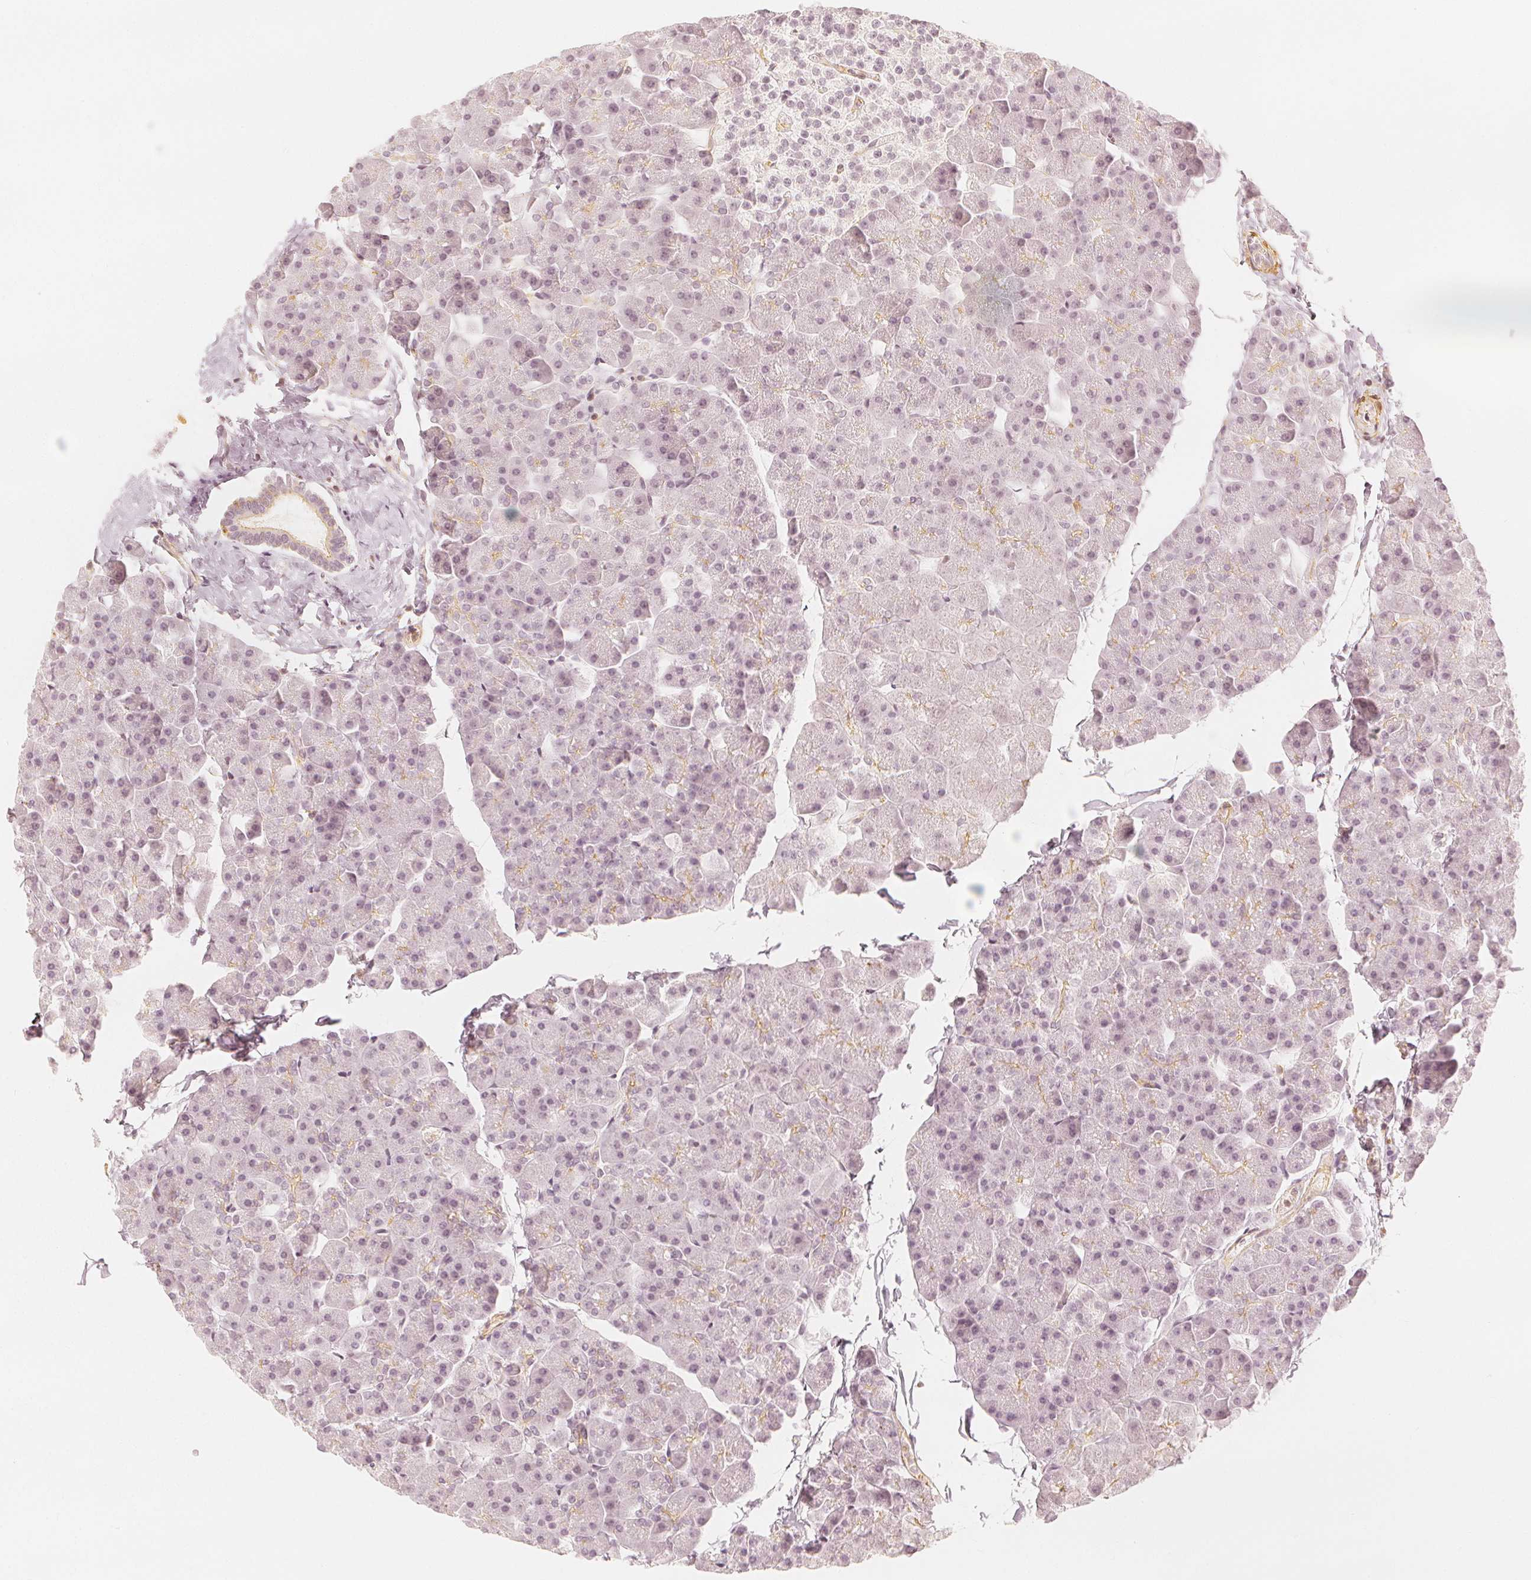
{"staining": {"intensity": "moderate", "quantity": "<25%", "location": "cytoplasmic/membranous"}, "tissue": "pancreas", "cell_type": "Exocrine glandular cells", "image_type": "normal", "snomed": [{"axis": "morphology", "description": "Normal tissue, NOS"}, {"axis": "topography", "description": "Pancreas"}], "caption": "Immunohistochemical staining of normal pancreas displays <25% levels of moderate cytoplasmic/membranous protein positivity in approximately <25% of exocrine glandular cells. The protein of interest is shown in brown color, while the nuclei are stained blue.", "gene": "ARHGAP26", "patient": {"sex": "male", "age": 35}}